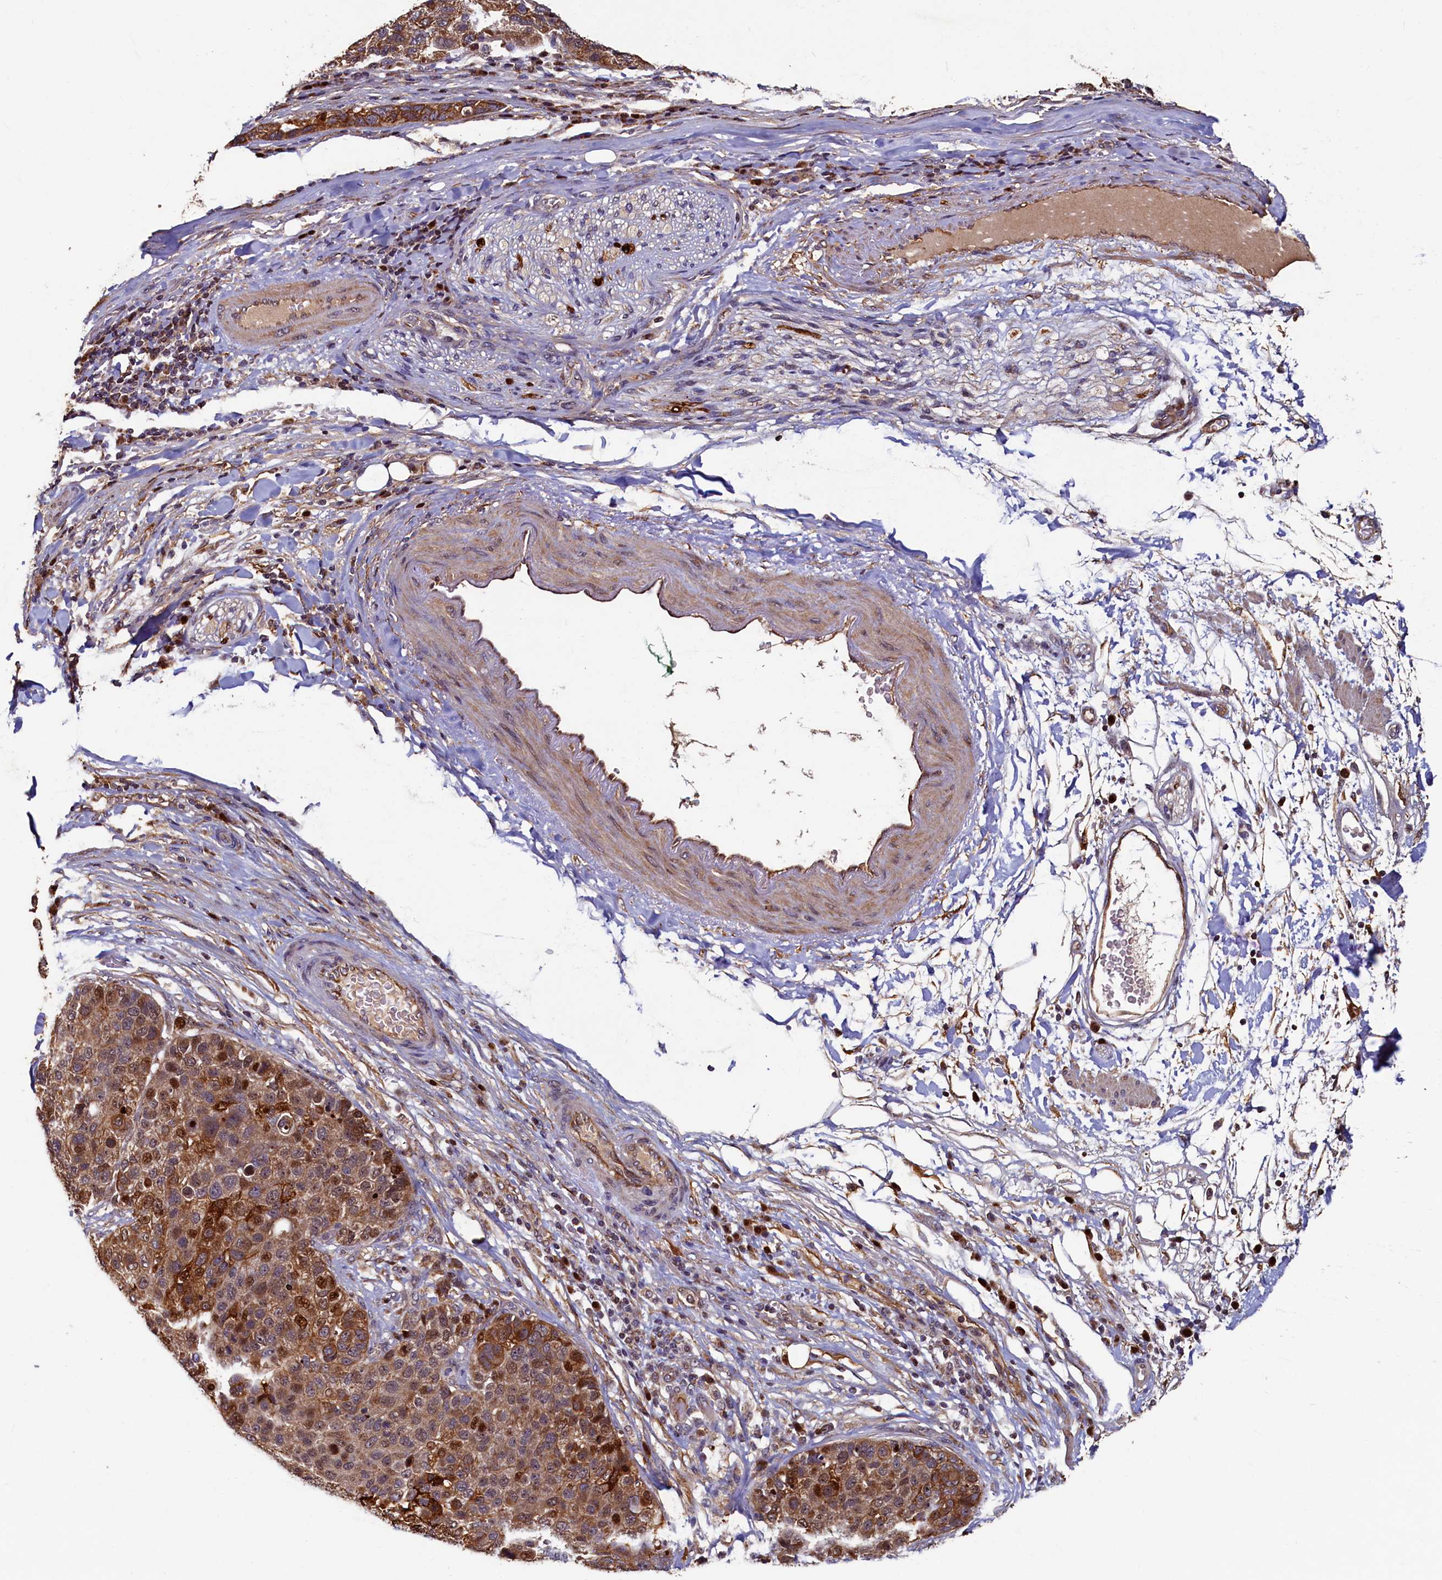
{"staining": {"intensity": "moderate", "quantity": ">75%", "location": "cytoplasmic/membranous,nuclear"}, "tissue": "pancreatic cancer", "cell_type": "Tumor cells", "image_type": "cancer", "snomed": [{"axis": "morphology", "description": "Adenocarcinoma, NOS"}, {"axis": "topography", "description": "Pancreas"}], "caption": "A micrograph of human pancreatic cancer stained for a protein shows moderate cytoplasmic/membranous and nuclear brown staining in tumor cells.", "gene": "NCKAP5L", "patient": {"sex": "female", "age": 61}}